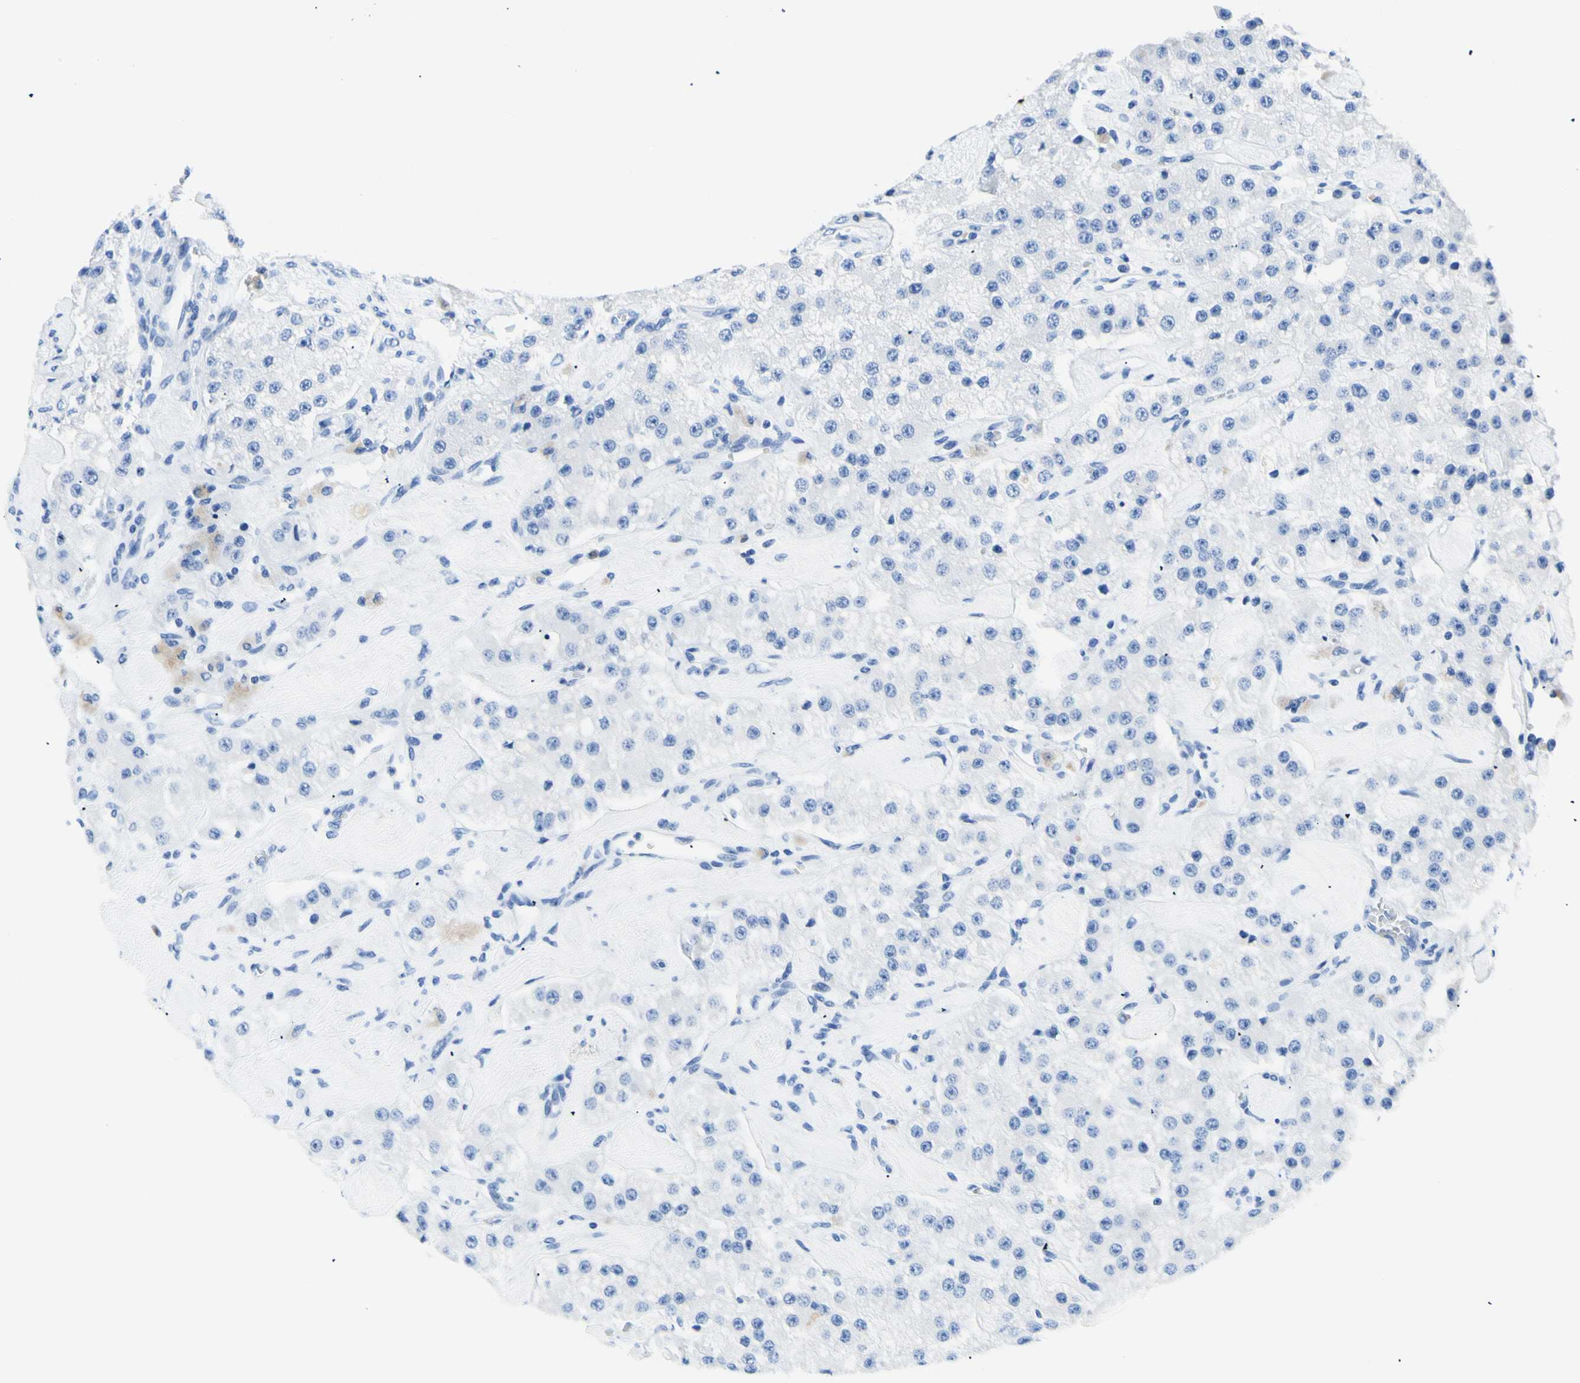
{"staining": {"intensity": "negative", "quantity": "none", "location": "none"}, "tissue": "carcinoid", "cell_type": "Tumor cells", "image_type": "cancer", "snomed": [{"axis": "morphology", "description": "Carcinoid, malignant, NOS"}, {"axis": "topography", "description": "Pancreas"}], "caption": "DAB immunohistochemical staining of carcinoid exhibits no significant positivity in tumor cells. Brightfield microscopy of IHC stained with DAB (3,3'-diaminobenzidine) (brown) and hematoxylin (blue), captured at high magnification.", "gene": "MYH2", "patient": {"sex": "male", "age": 41}}